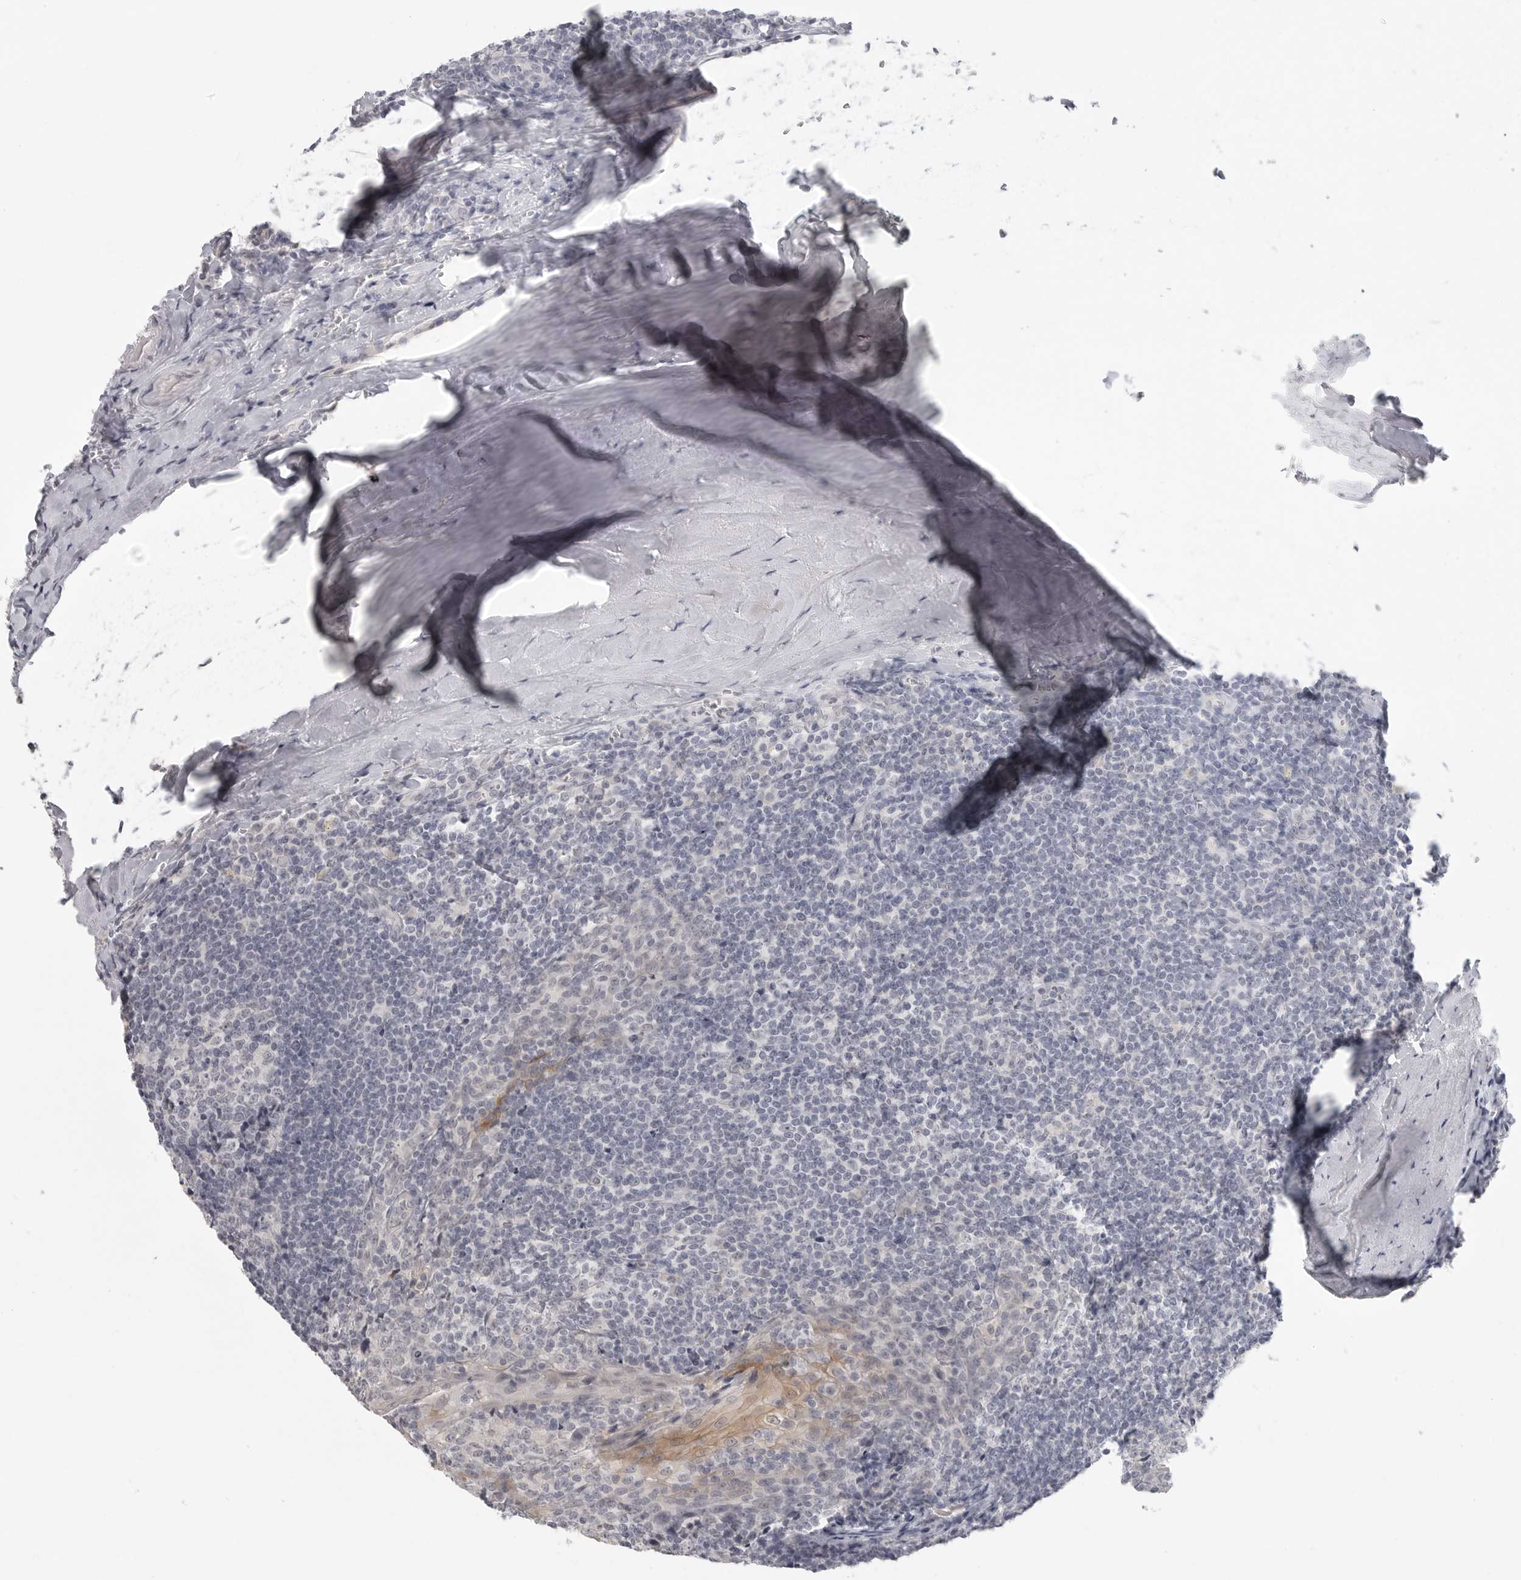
{"staining": {"intensity": "negative", "quantity": "none", "location": "none"}, "tissue": "tonsil", "cell_type": "Germinal center cells", "image_type": "normal", "snomed": [{"axis": "morphology", "description": "Normal tissue, NOS"}, {"axis": "topography", "description": "Tonsil"}], "caption": "This is an immunohistochemistry (IHC) image of normal human tonsil. There is no expression in germinal center cells.", "gene": "HMGCS2", "patient": {"sex": "male", "age": 37}}